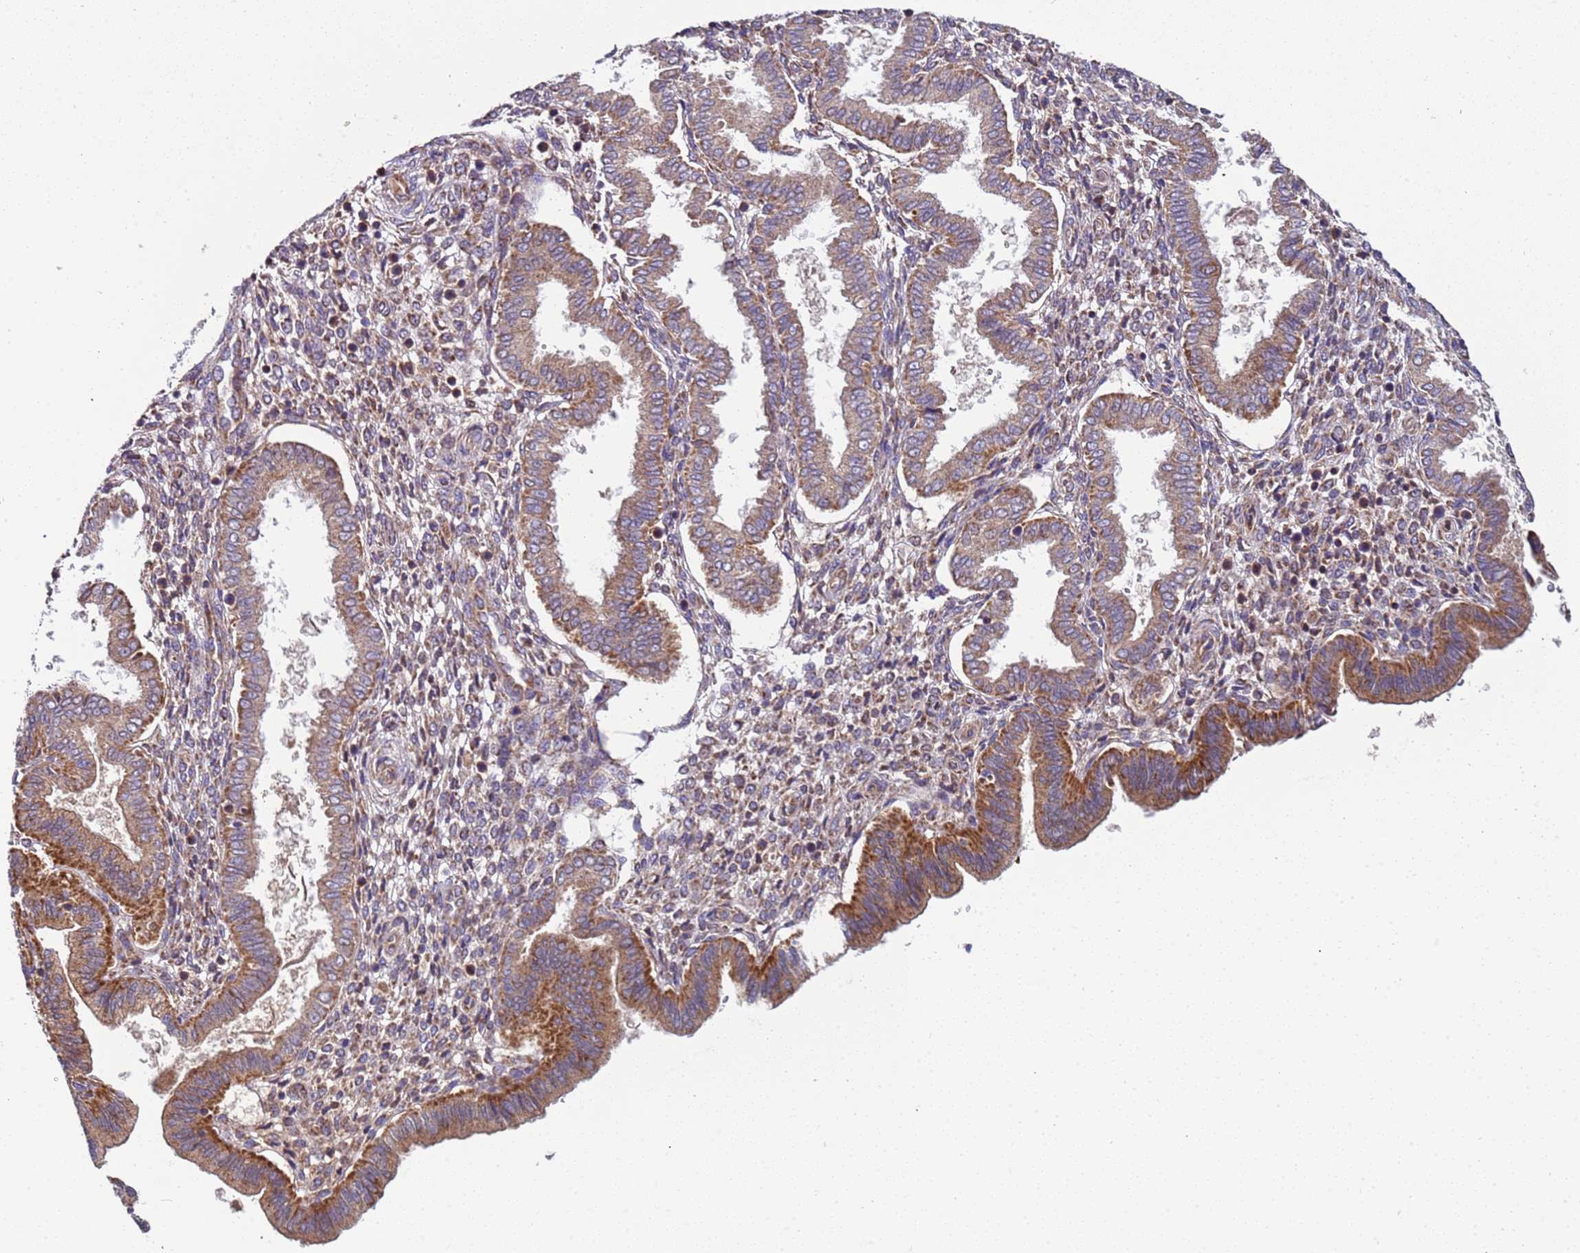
{"staining": {"intensity": "weak", "quantity": "<25%", "location": "cytoplasmic/membranous"}, "tissue": "endometrium", "cell_type": "Cells in endometrial stroma", "image_type": "normal", "snomed": [{"axis": "morphology", "description": "Normal tissue, NOS"}, {"axis": "topography", "description": "Endometrium"}], "caption": "Immunohistochemistry of normal endometrium shows no expression in cells in endometrial stroma. (Stains: DAB (3,3'-diaminobenzidine) immunohistochemistry with hematoxylin counter stain, Microscopy: brightfield microscopy at high magnification).", "gene": "TMEM126A", "patient": {"sex": "female", "age": 24}}